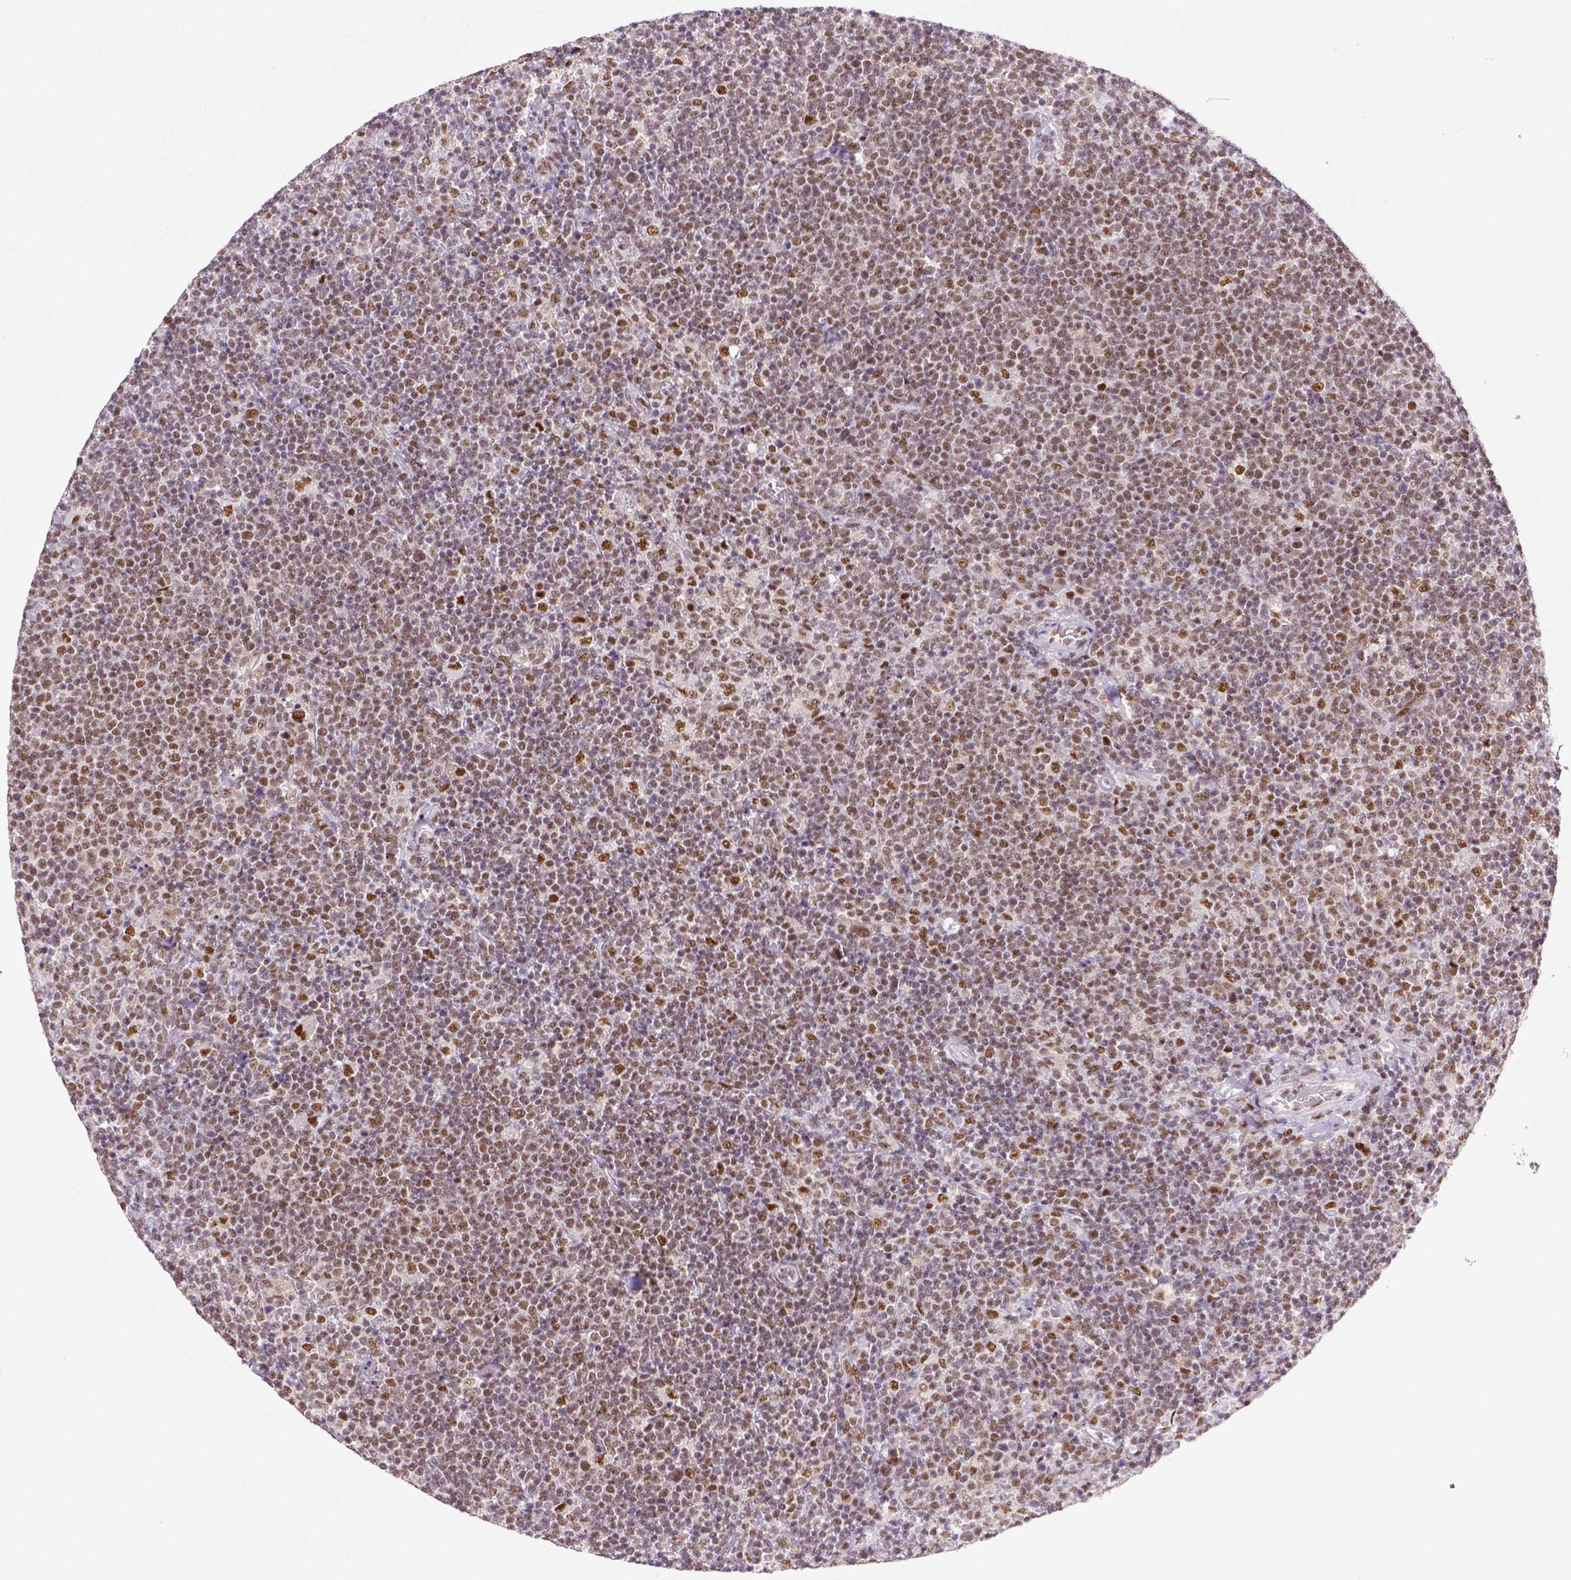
{"staining": {"intensity": "moderate", "quantity": ">75%", "location": "nuclear"}, "tissue": "lymphoma", "cell_type": "Tumor cells", "image_type": "cancer", "snomed": [{"axis": "morphology", "description": "Malignant lymphoma, non-Hodgkin's type, High grade"}, {"axis": "topography", "description": "Lymph node"}], "caption": "Malignant lymphoma, non-Hodgkin's type (high-grade) stained for a protein reveals moderate nuclear positivity in tumor cells. (IHC, brightfield microscopy, high magnification).", "gene": "ERCC1", "patient": {"sex": "male", "age": 61}}